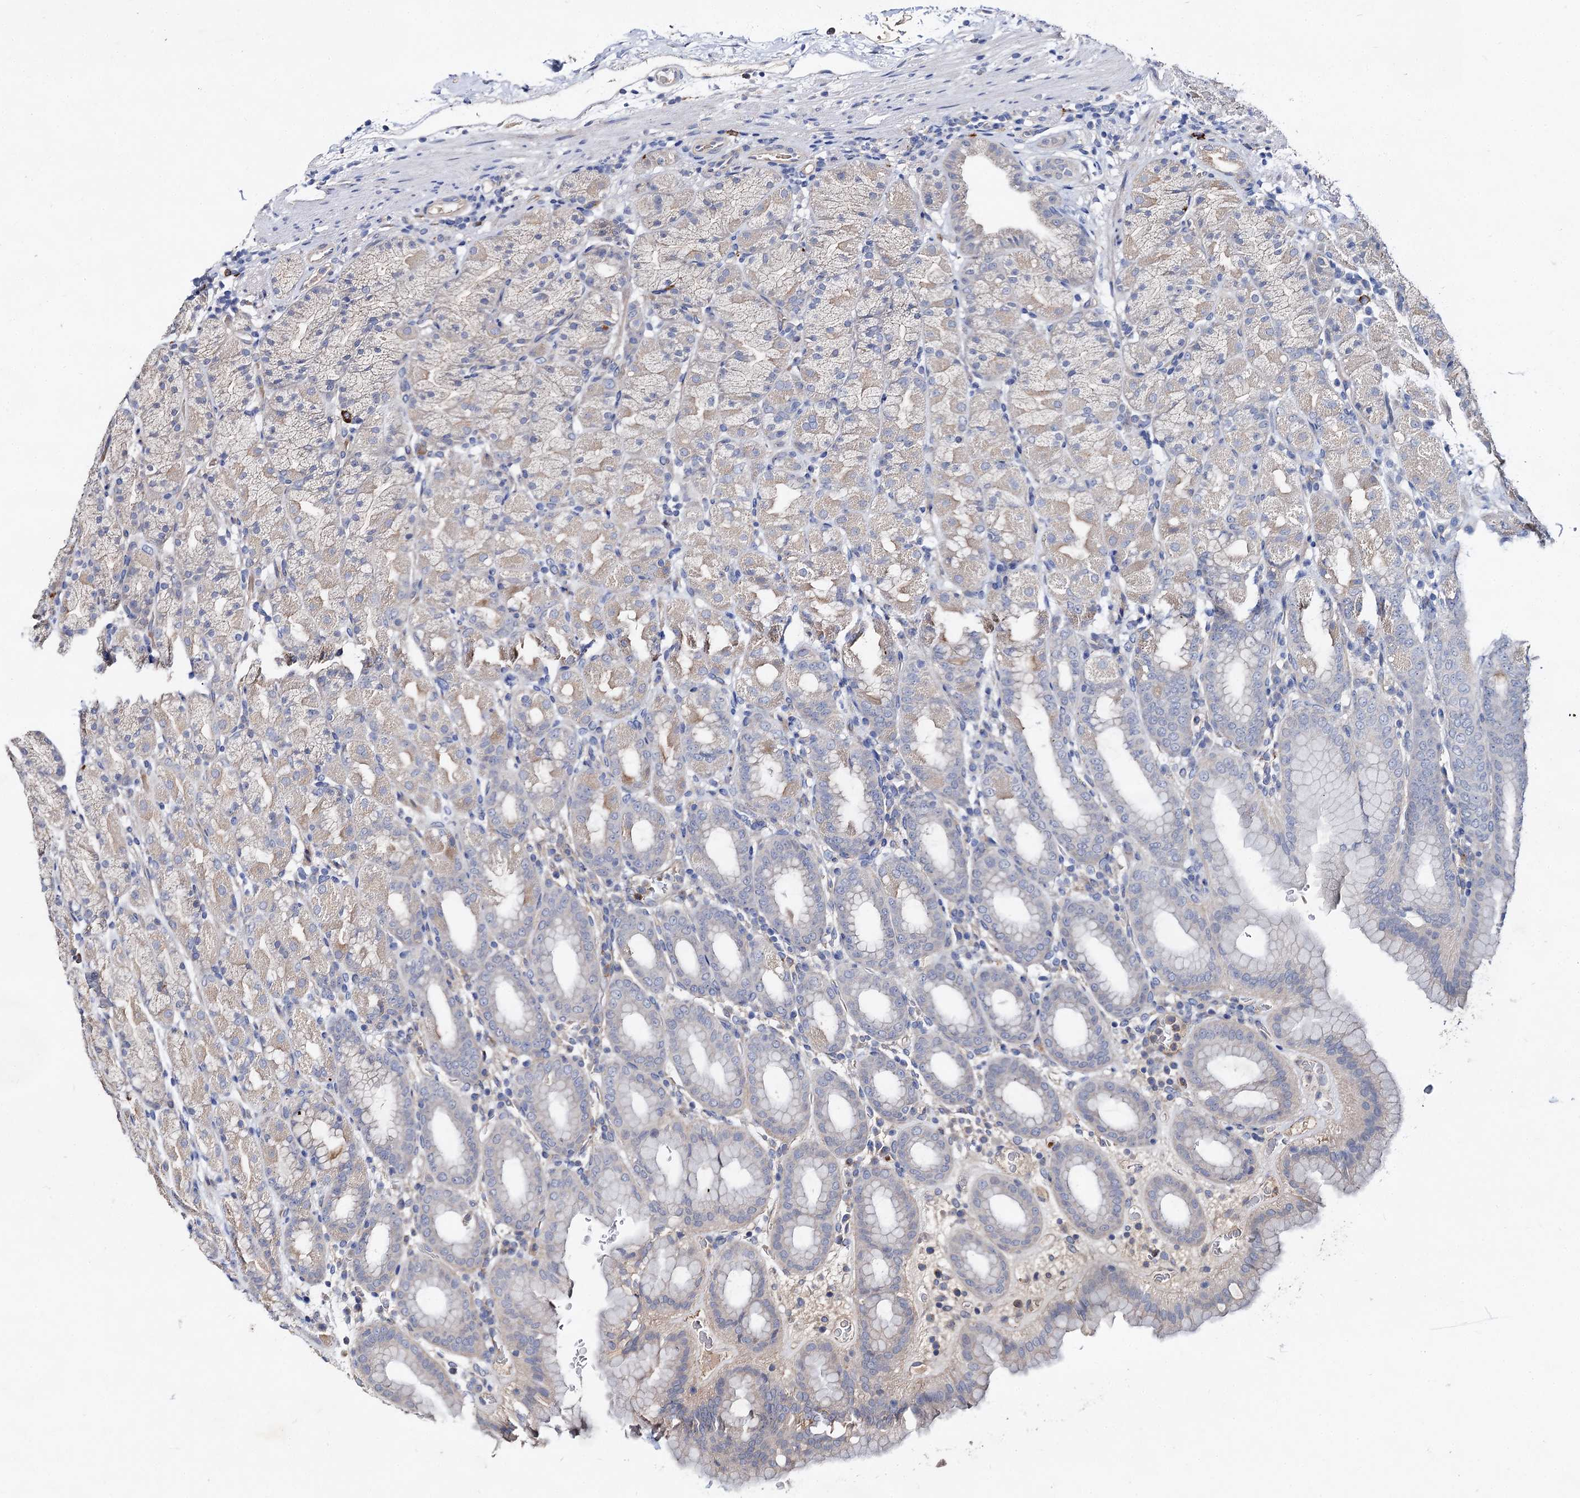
{"staining": {"intensity": "weak", "quantity": "25%-75%", "location": "cytoplasmic/membranous"}, "tissue": "stomach", "cell_type": "Glandular cells", "image_type": "normal", "snomed": [{"axis": "morphology", "description": "Normal tissue, NOS"}, {"axis": "topography", "description": "Stomach, upper"}], "caption": "Immunohistochemistry (IHC) of unremarkable human stomach shows low levels of weak cytoplasmic/membranous expression in about 25%-75% of glandular cells. (brown staining indicates protein expression, while blue staining denotes nuclei).", "gene": "HVCN1", "patient": {"sex": "male", "age": 68}}